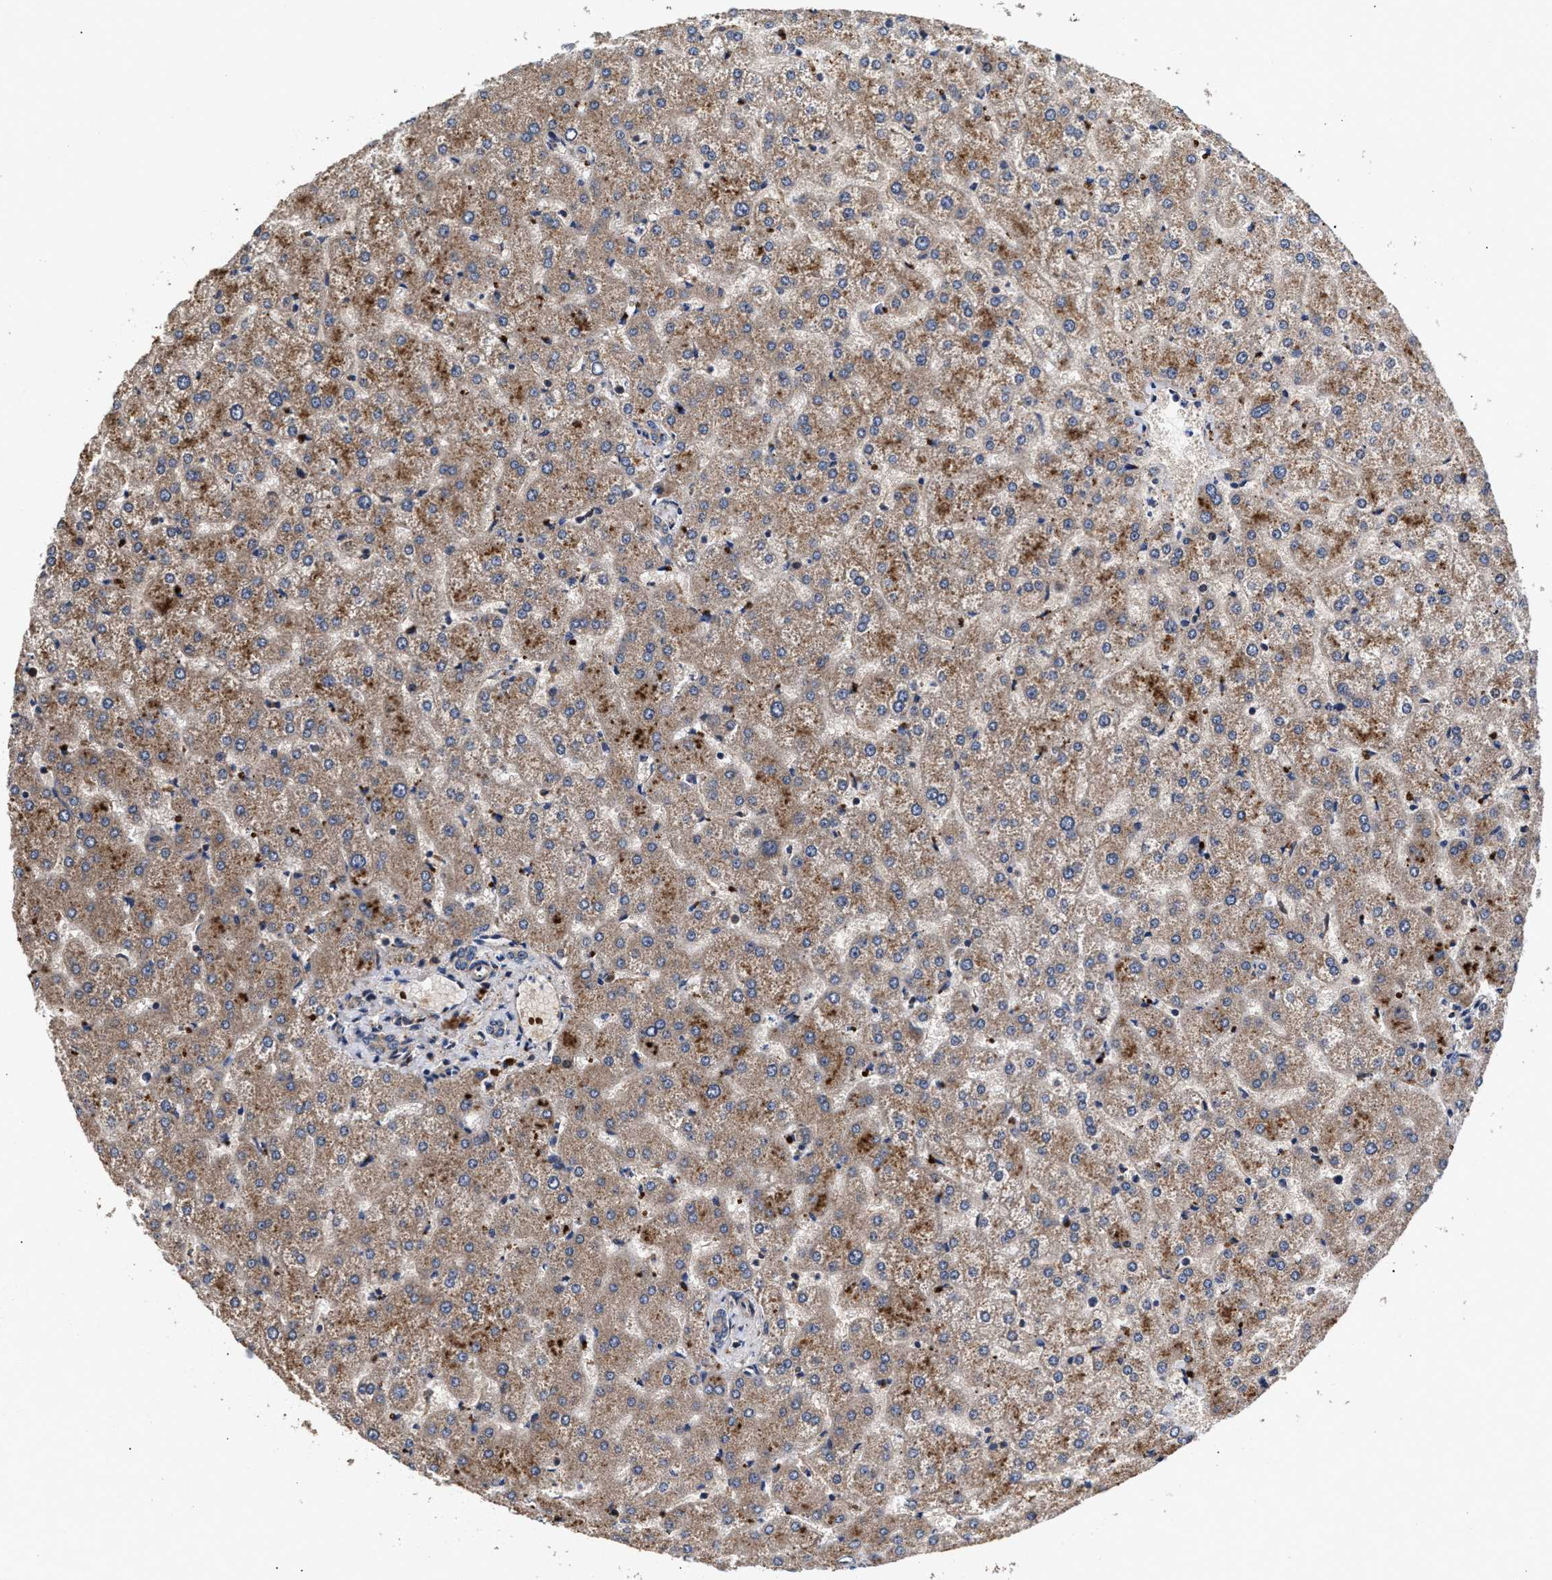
{"staining": {"intensity": "weak", "quantity": "<25%", "location": "cytoplasmic/membranous"}, "tissue": "liver", "cell_type": "Cholangiocytes", "image_type": "normal", "snomed": [{"axis": "morphology", "description": "Normal tissue, NOS"}, {"axis": "topography", "description": "Liver"}], "caption": "The image shows no significant staining in cholangiocytes of liver.", "gene": "NFKB2", "patient": {"sex": "female", "age": 32}}